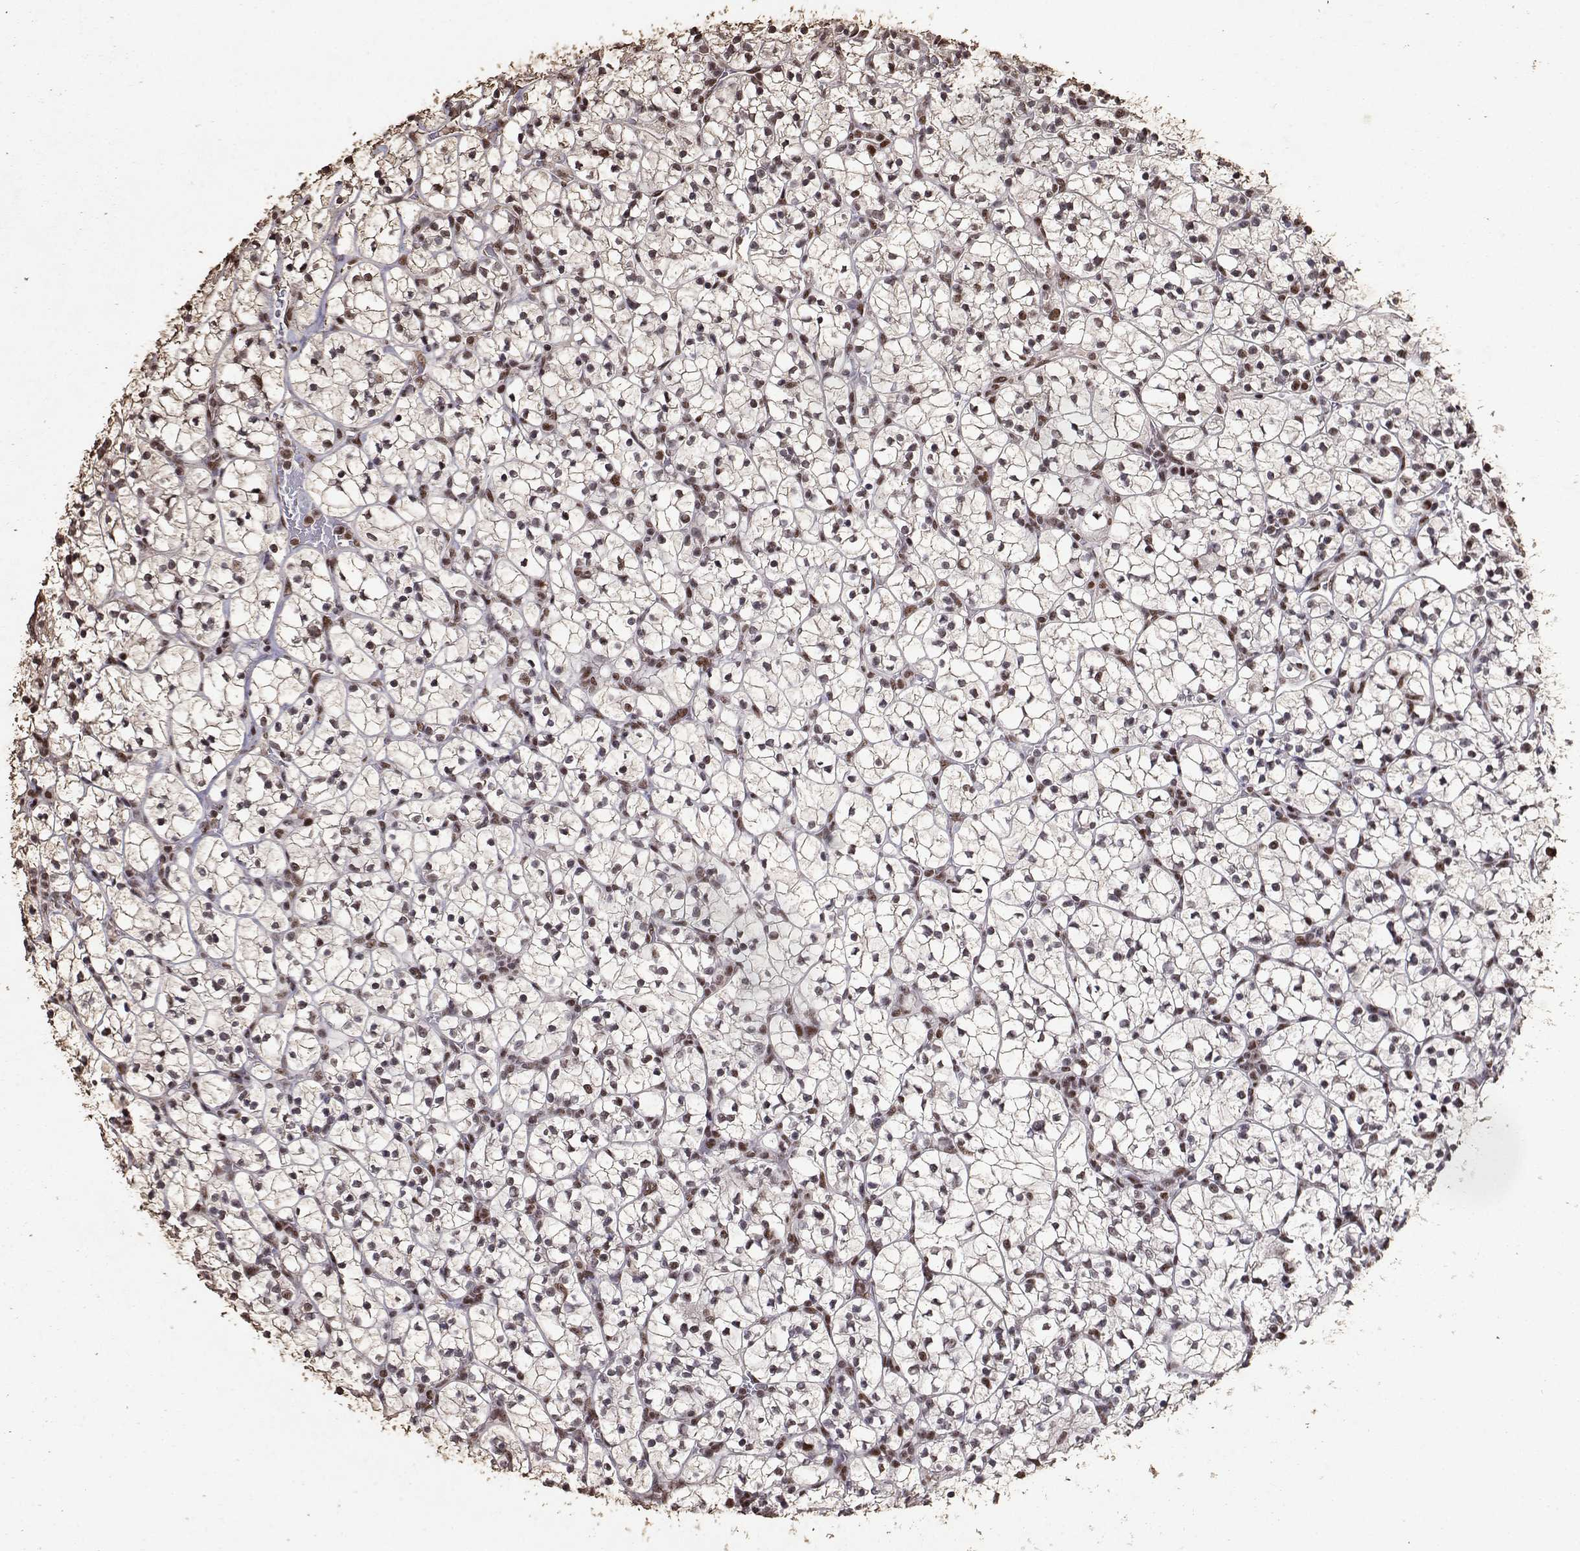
{"staining": {"intensity": "strong", "quantity": ">75%", "location": "nuclear"}, "tissue": "renal cancer", "cell_type": "Tumor cells", "image_type": "cancer", "snomed": [{"axis": "morphology", "description": "Adenocarcinoma, NOS"}, {"axis": "topography", "description": "Kidney"}], "caption": "Protein expression analysis of renal cancer shows strong nuclear staining in about >75% of tumor cells. The staining is performed using DAB (3,3'-diaminobenzidine) brown chromogen to label protein expression. The nuclei are counter-stained blue using hematoxylin.", "gene": "TOE1", "patient": {"sex": "female", "age": 89}}